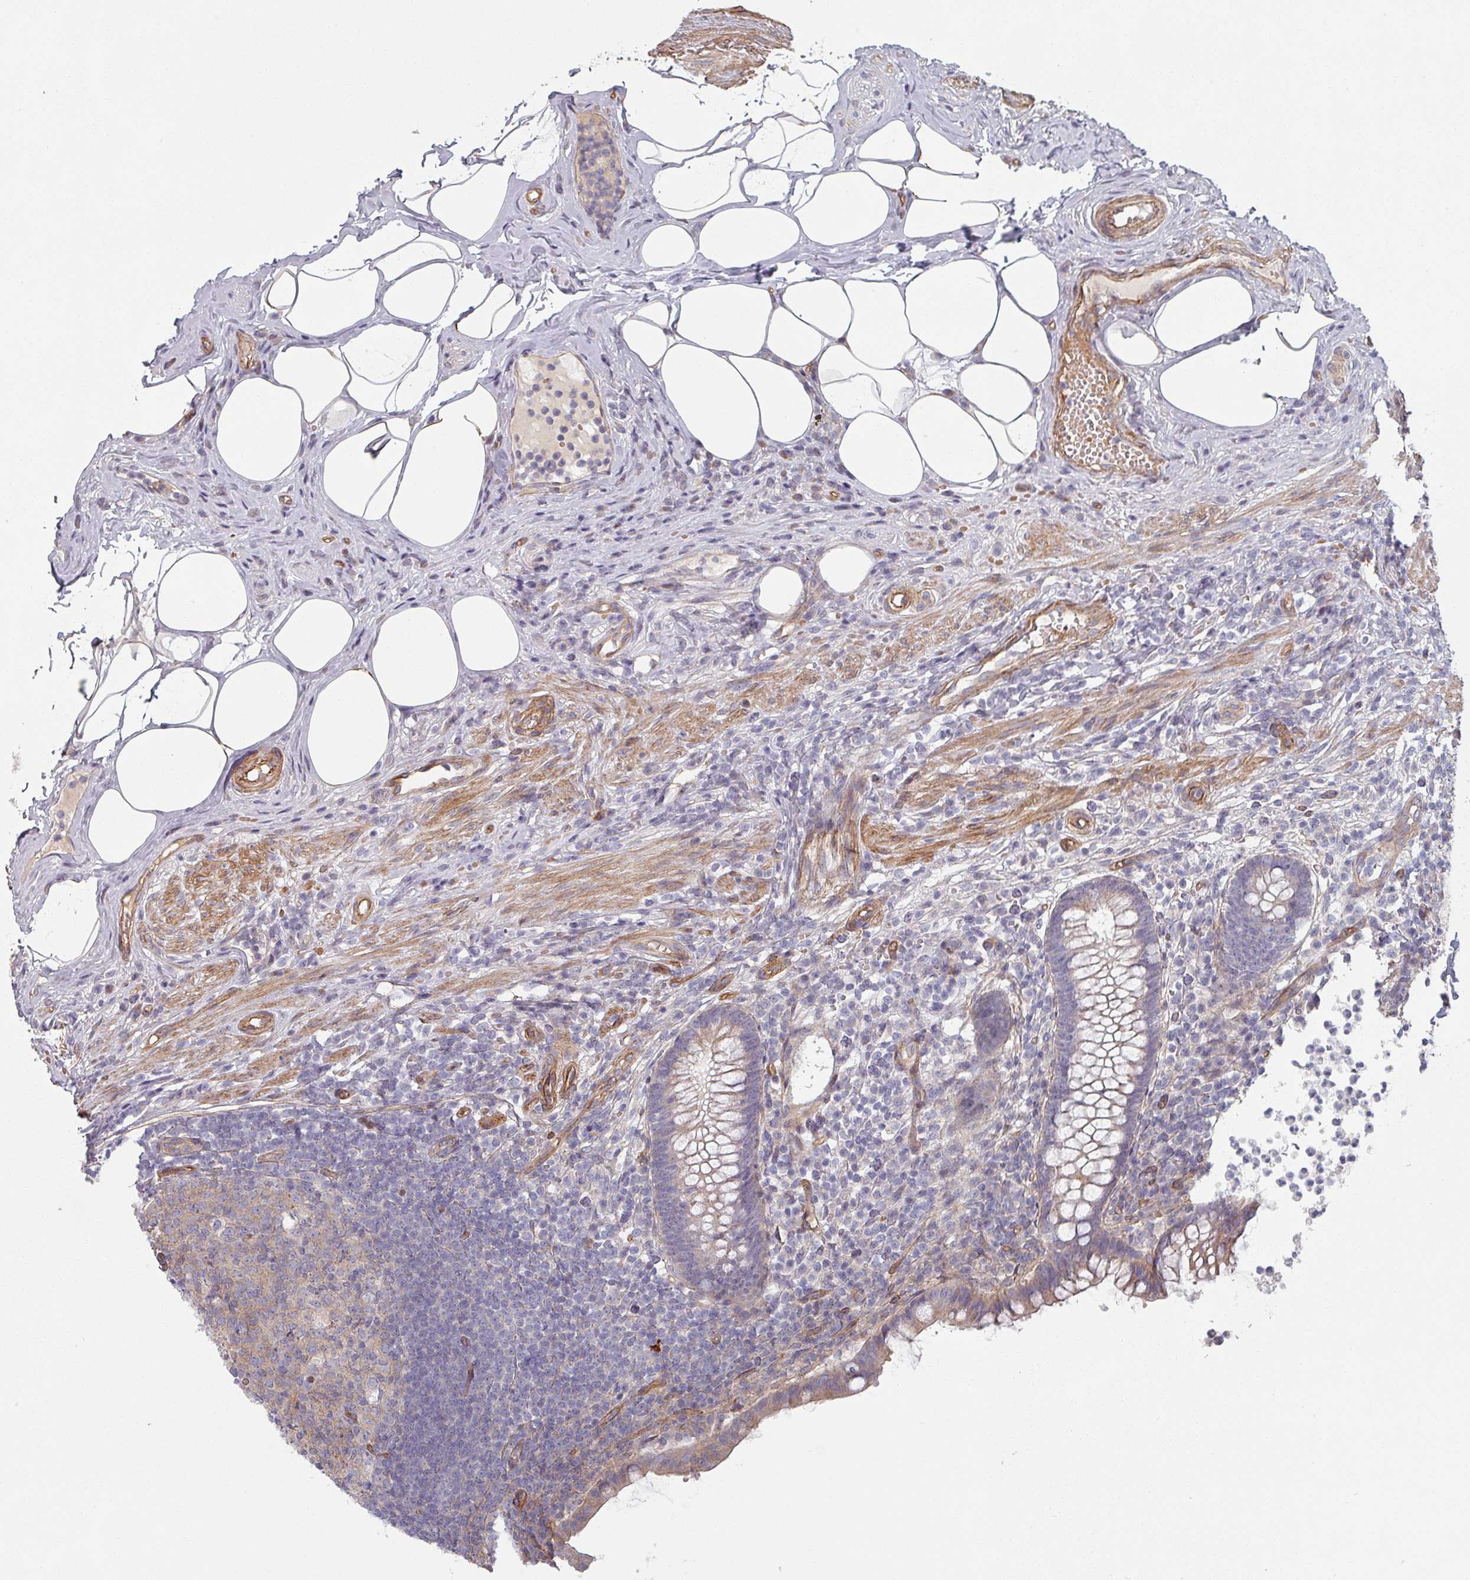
{"staining": {"intensity": "weak", "quantity": "<25%", "location": "cytoplasmic/membranous"}, "tissue": "appendix", "cell_type": "Glandular cells", "image_type": "normal", "snomed": [{"axis": "morphology", "description": "Normal tissue, NOS"}, {"axis": "topography", "description": "Appendix"}], "caption": "Immunohistochemistry histopathology image of benign appendix: human appendix stained with DAB (3,3'-diaminobenzidine) demonstrates no significant protein expression in glandular cells. (Brightfield microscopy of DAB (3,3'-diaminobenzidine) immunohistochemistry at high magnification).", "gene": "C4BPB", "patient": {"sex": "female", "age": 56}}